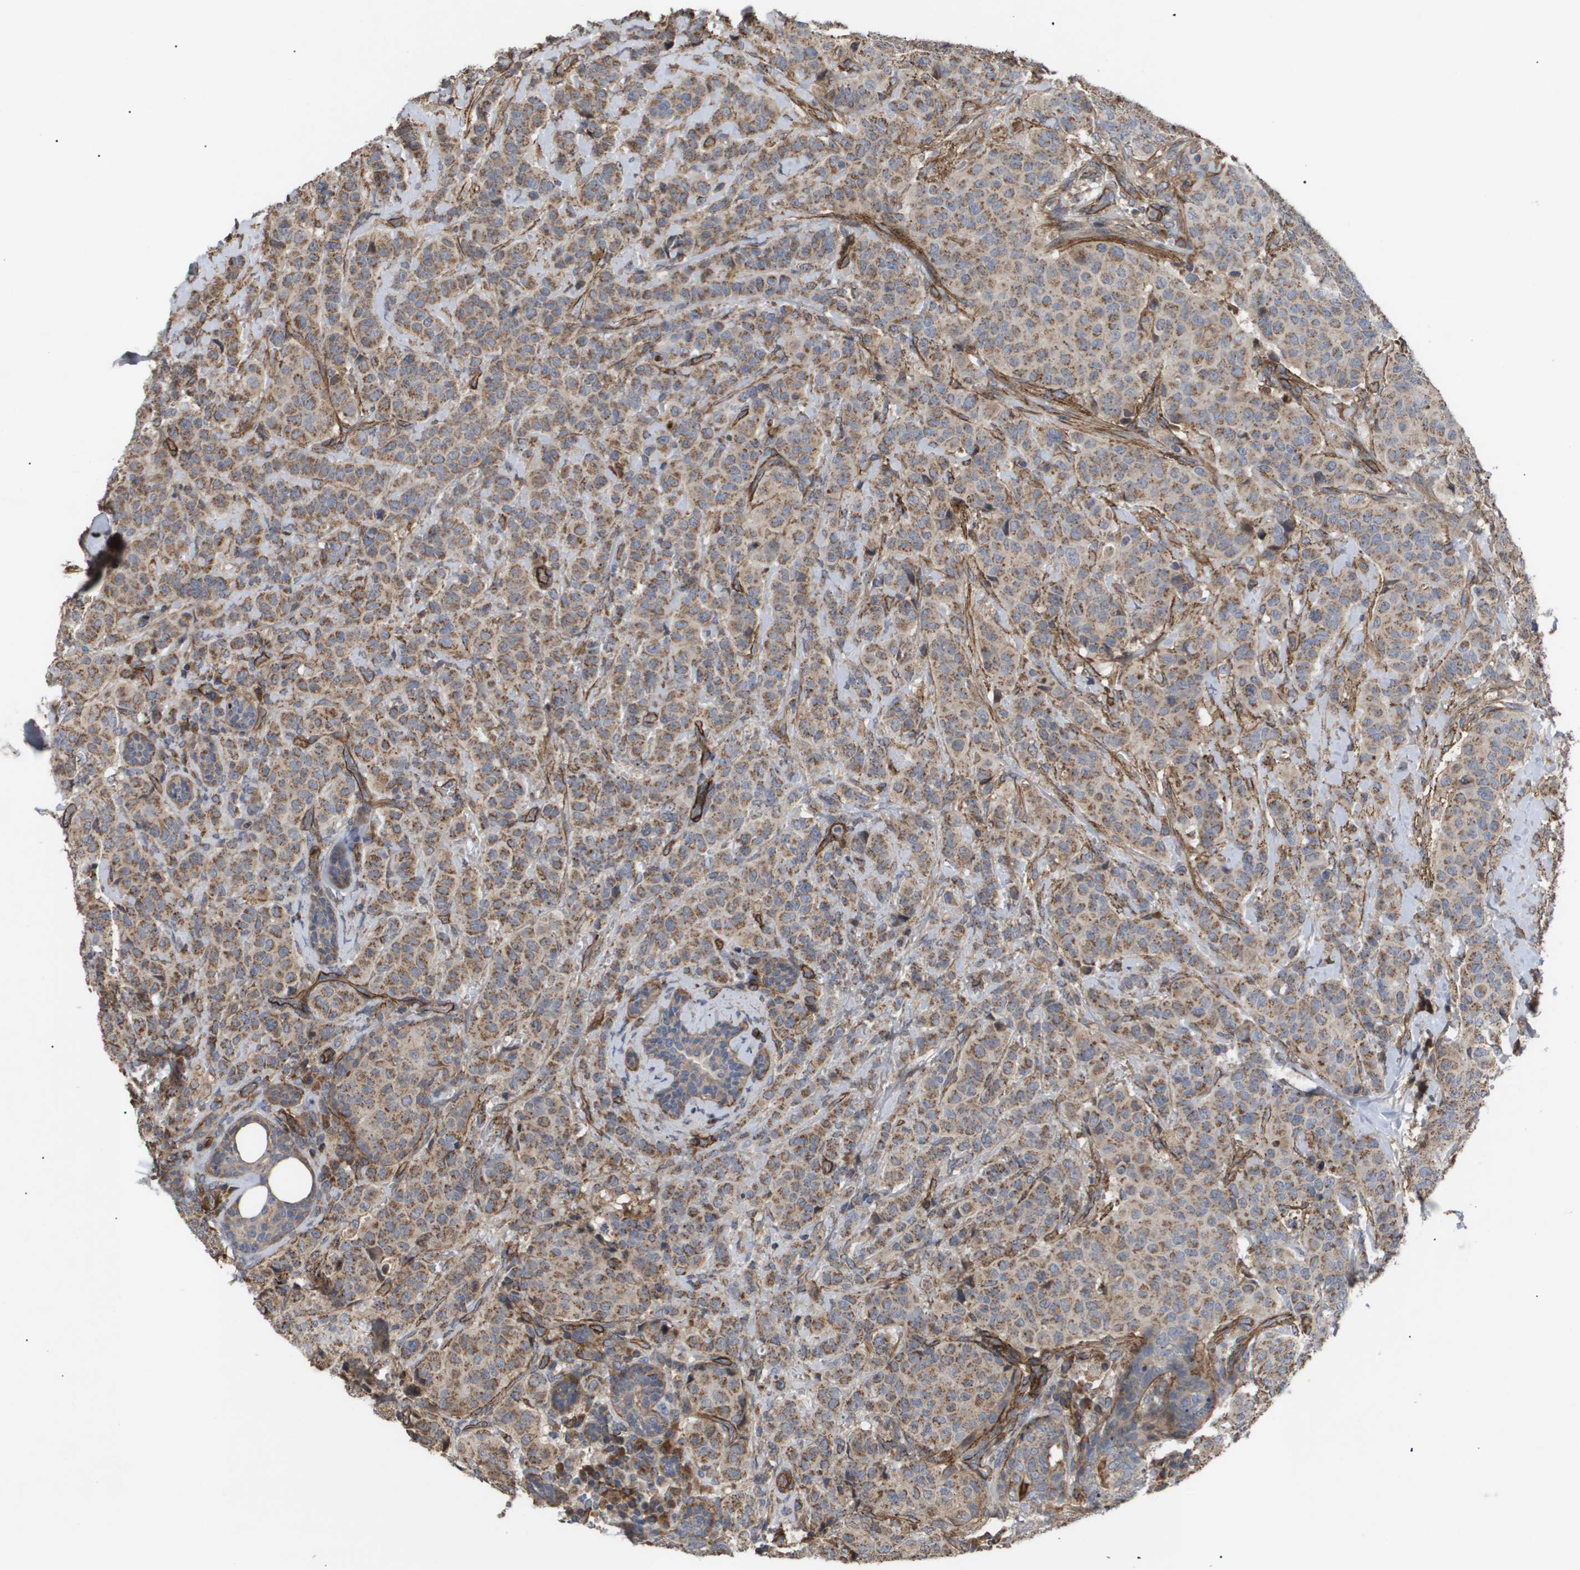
{"staining": {"intensity": "moderate", "quantity": ">75%", "location": "cytoplasmic/membranous"}, "tissue": "breast cancer", "cell_type": "Tumor cells", "image_type": "cancer", "snomed": [{"axis": "morphology", "description": "Normal tissue, NOS"}, {"axis": "morphology", "description": "Duct carcinoma"}, {"axis": "topography", "description": "Breast"}], "caption": "There is medium levels of moderate cytoplasmic/membranous expression in tumor cells of breast cancer (intraductal carcinoma), as demonstrated by immunohistochemical staining (brown color).", "gene": "TNS1", "patient": {"sex": "female", "age": 40}}